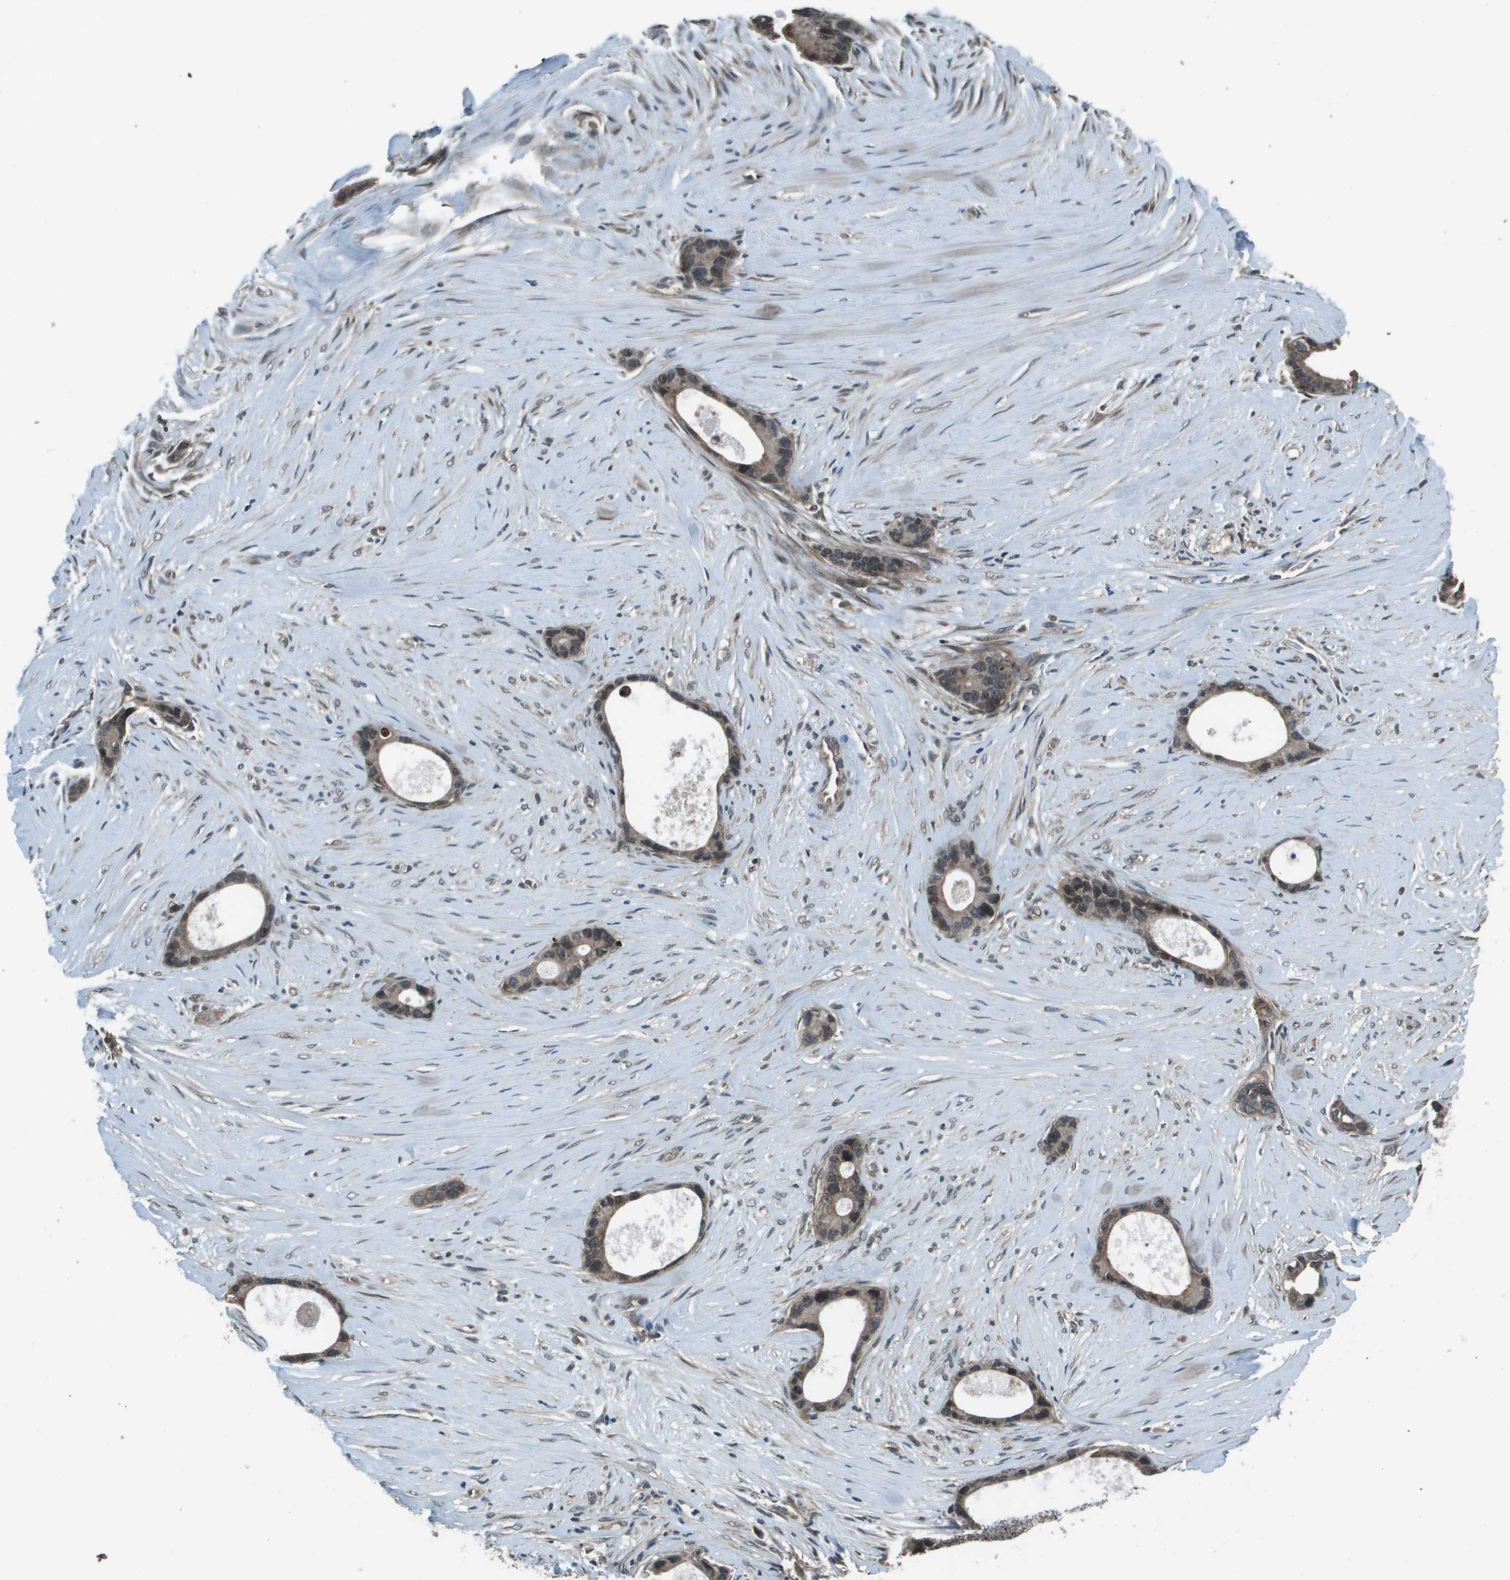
{"staining": {"intensity": "moderate", "quantity": ">75%", "location": "cytoplasmic/membranous"}, "tissue": "liver cancer", "cell_type": "Tumor cells", "image_type": "cancer", "snomed": [{"axis": "morphology", "description": "Cholangiocarcinoma"}, {"axis": "topography", "description": "Liver"}], "caption": "DAB (3,3'-diaminobenzidine) immunohistochemical staining of liver cholangiocarcinoma reveals moderate cytoplasmic/membranous protein staining in approximately >75% of tumor cells. (DAB (3,3'-diaminobenzidine) IHC with brightfield microscopy, high magnification).", "gene": "PPFIA1", "patient": {"sex": "female", "age": 55}}